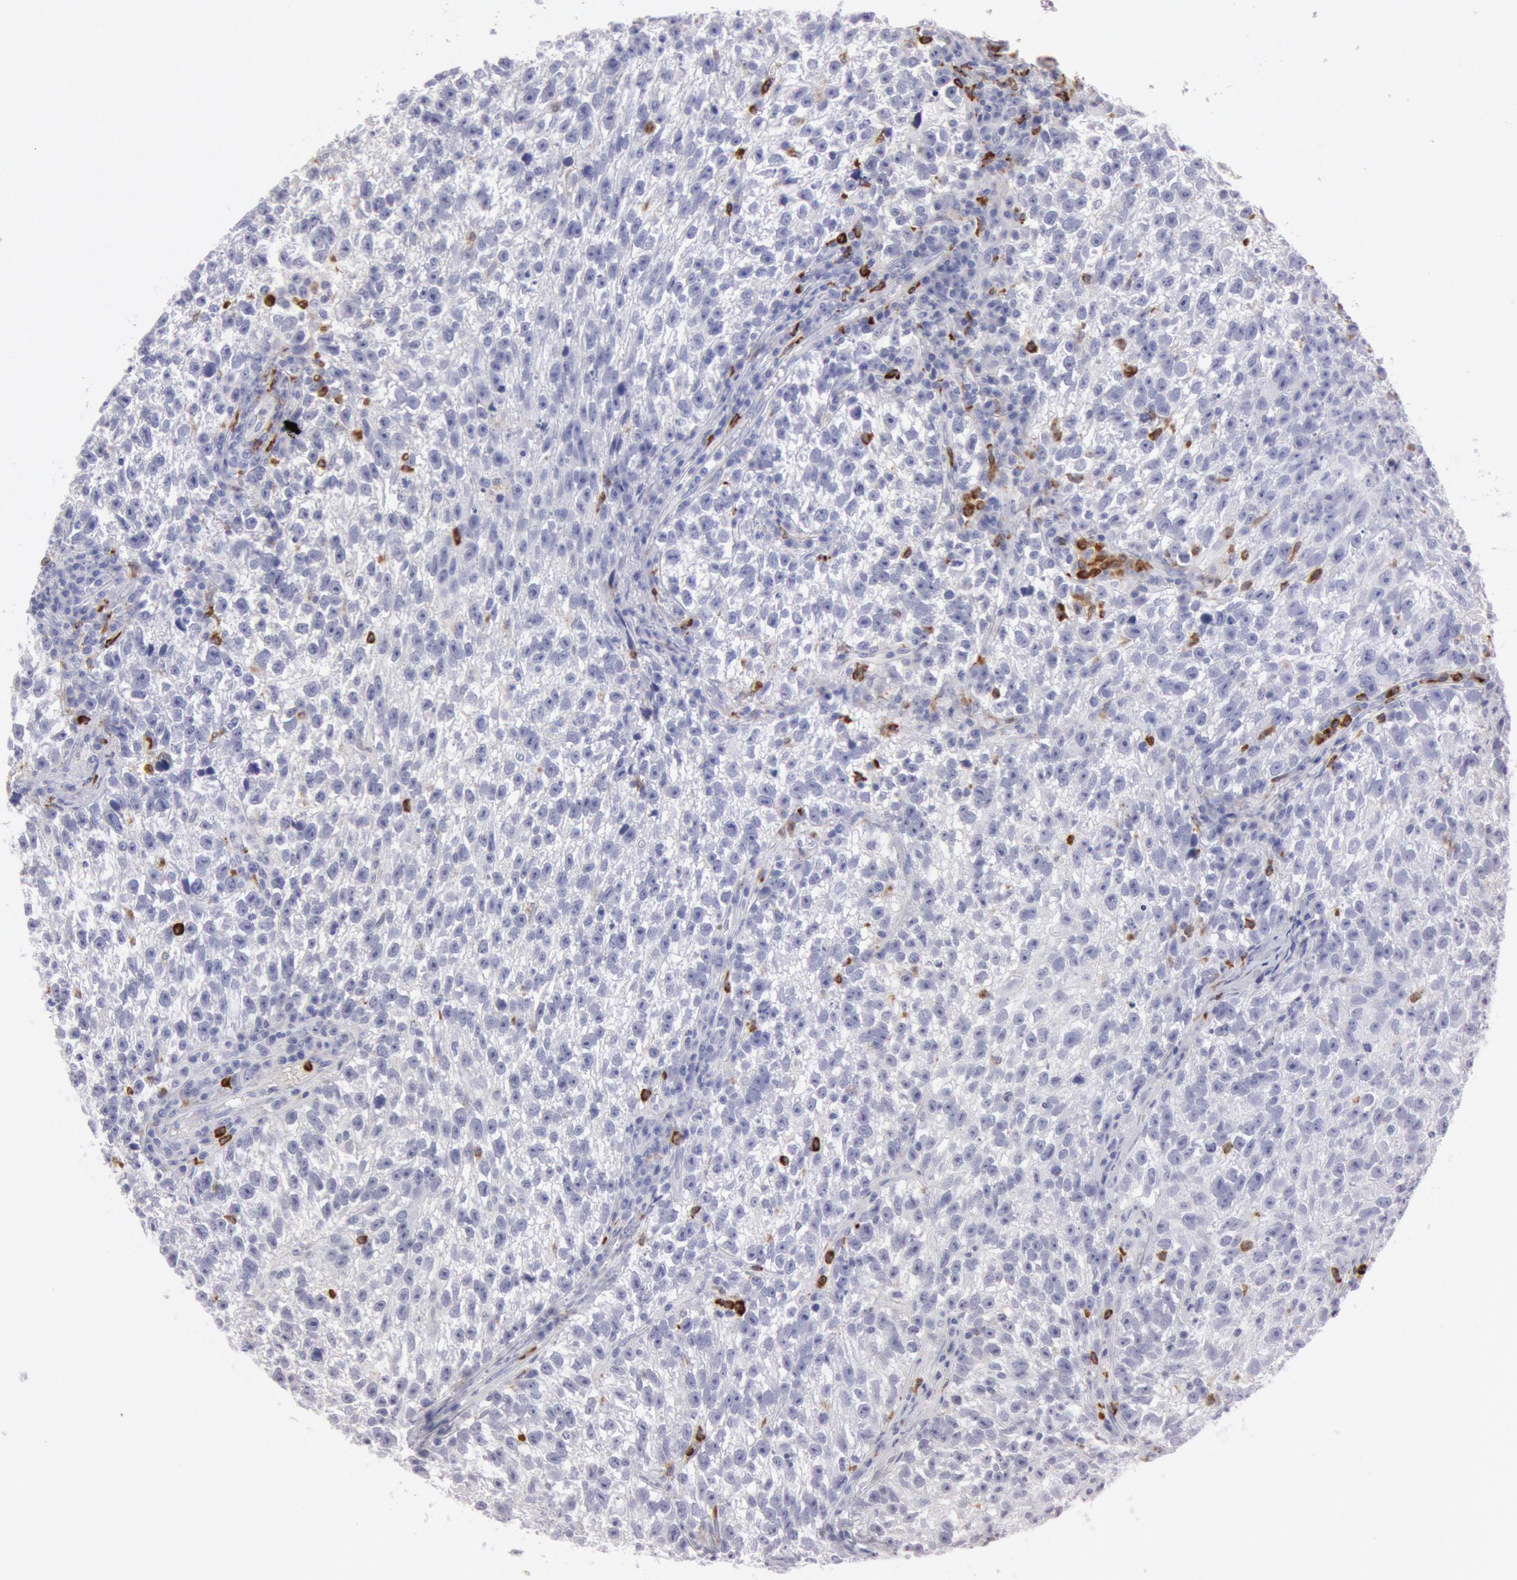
{"staining": {"intensity": "negative", "quantity": "none", "location": "none"}, "tissue": "testis cancer", "cell_type": "Tumor cells", "image_type": "cancer", "snomed": [{"axis": "morphology", "description": "Seminoma, NOS"}, {"axis": "topography", "description": "Testis"}], "caption": "Immunohistochemistry photomicrograph of human testis seminoma stained for a protein (brown), which reveals no staining in tumor cells. Brightfield microscopy of immunohistochemistry (IHC) stained with DAB (3,3'-diaminobenzidine) (brown) and hematoxylin (blue), captured at high magnification.", "gene": "FCN1", "patient": {"sex": "male", "age": 38}}